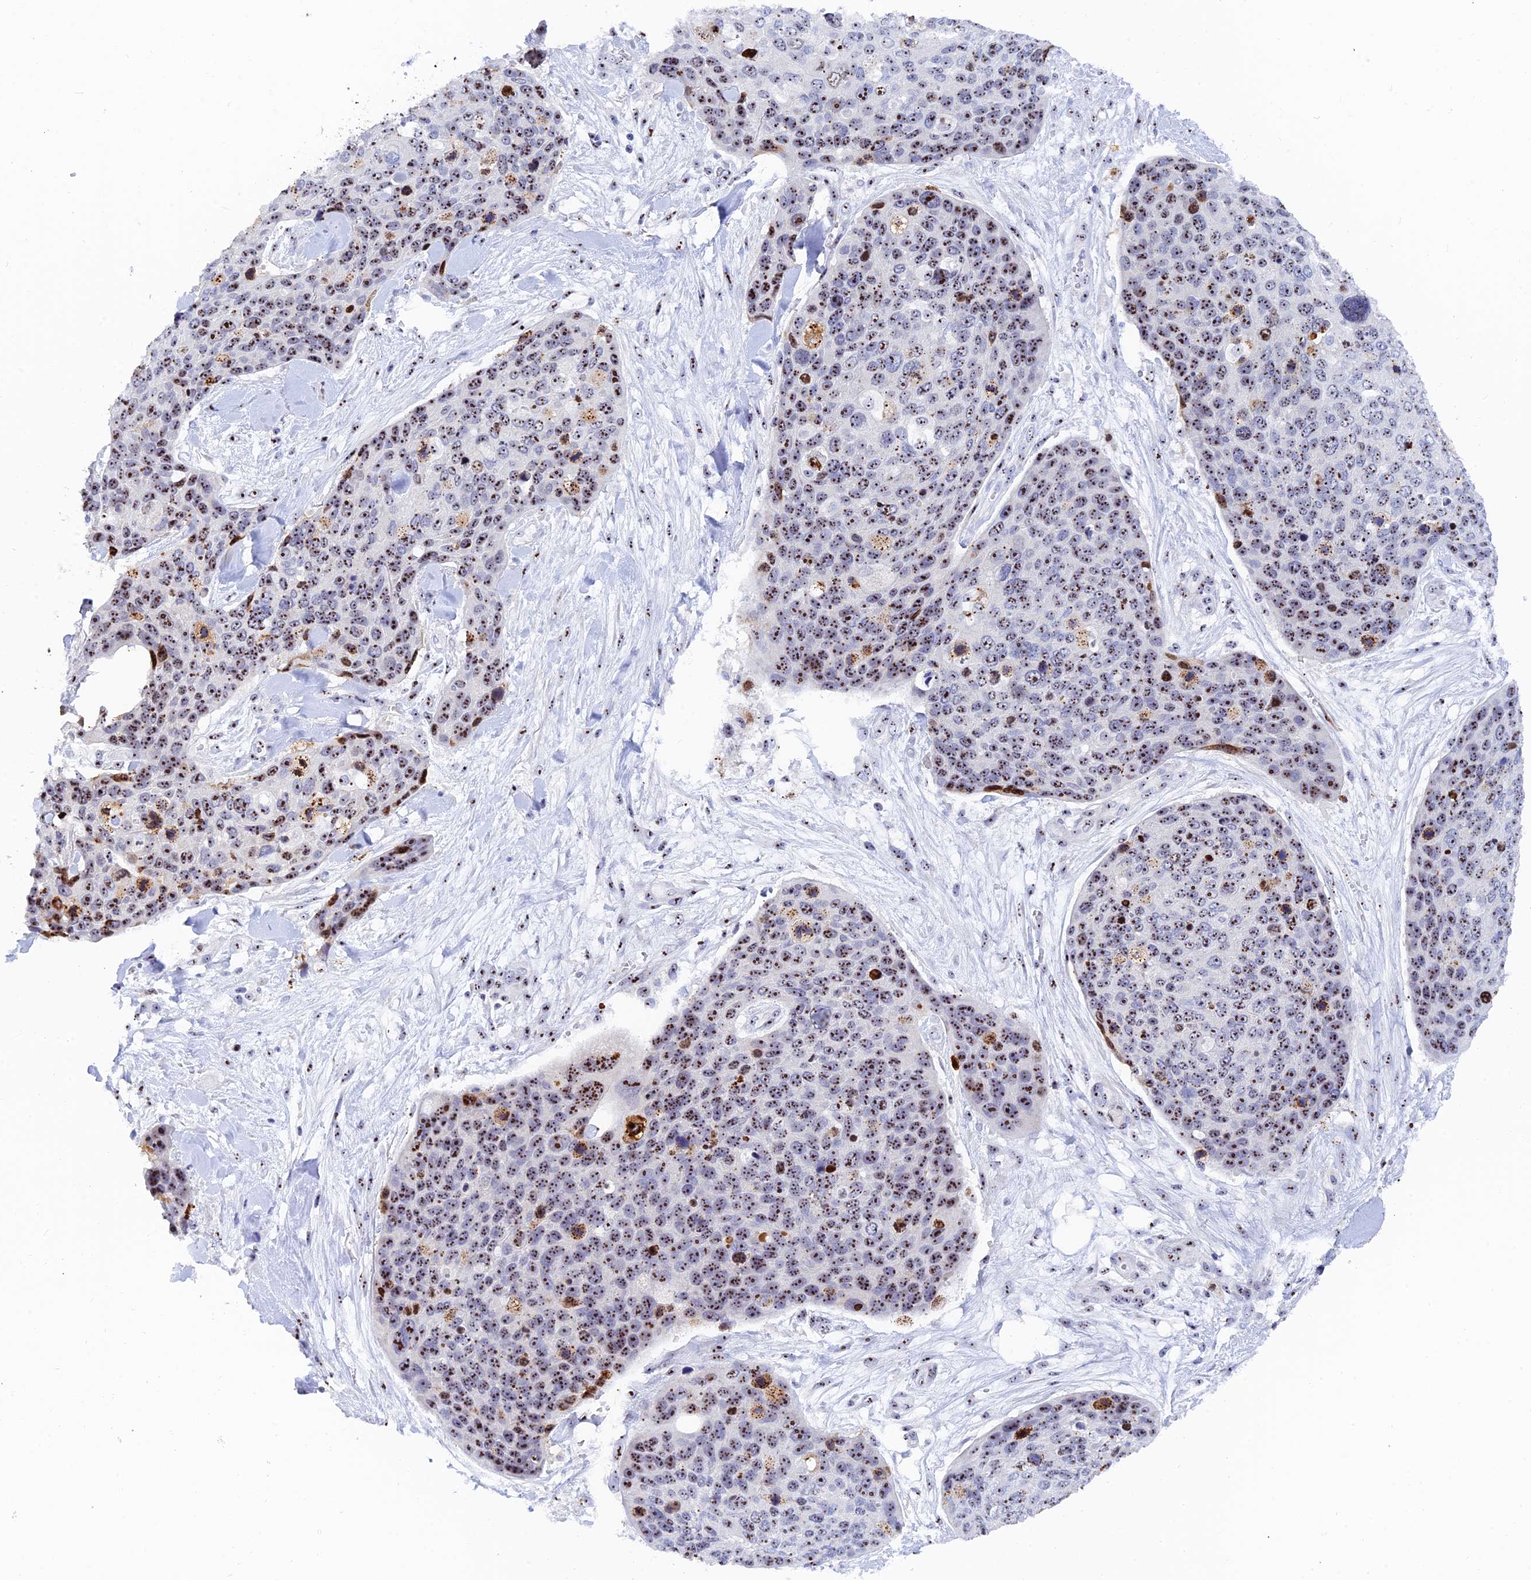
{"staining": {"intensity": "strong", "quantity": "25%-75%", "location": "nuclear"}, "tissue": "skin cancer", "cell_type": "Tumor cells", "image_type": "cancer", "snomed": [{"axis": "morphology", "description": "Basal cell carcinoma"}, {"axis": "topography", "description": "Skin"}], "caption": "Skin cancer stained for a protein (brown) shows strong nuclear positive positivity in about 25%-75% of tumor cells.", "gene": "RSL1D1", "patient": {"sex": "female", "age": 74}}